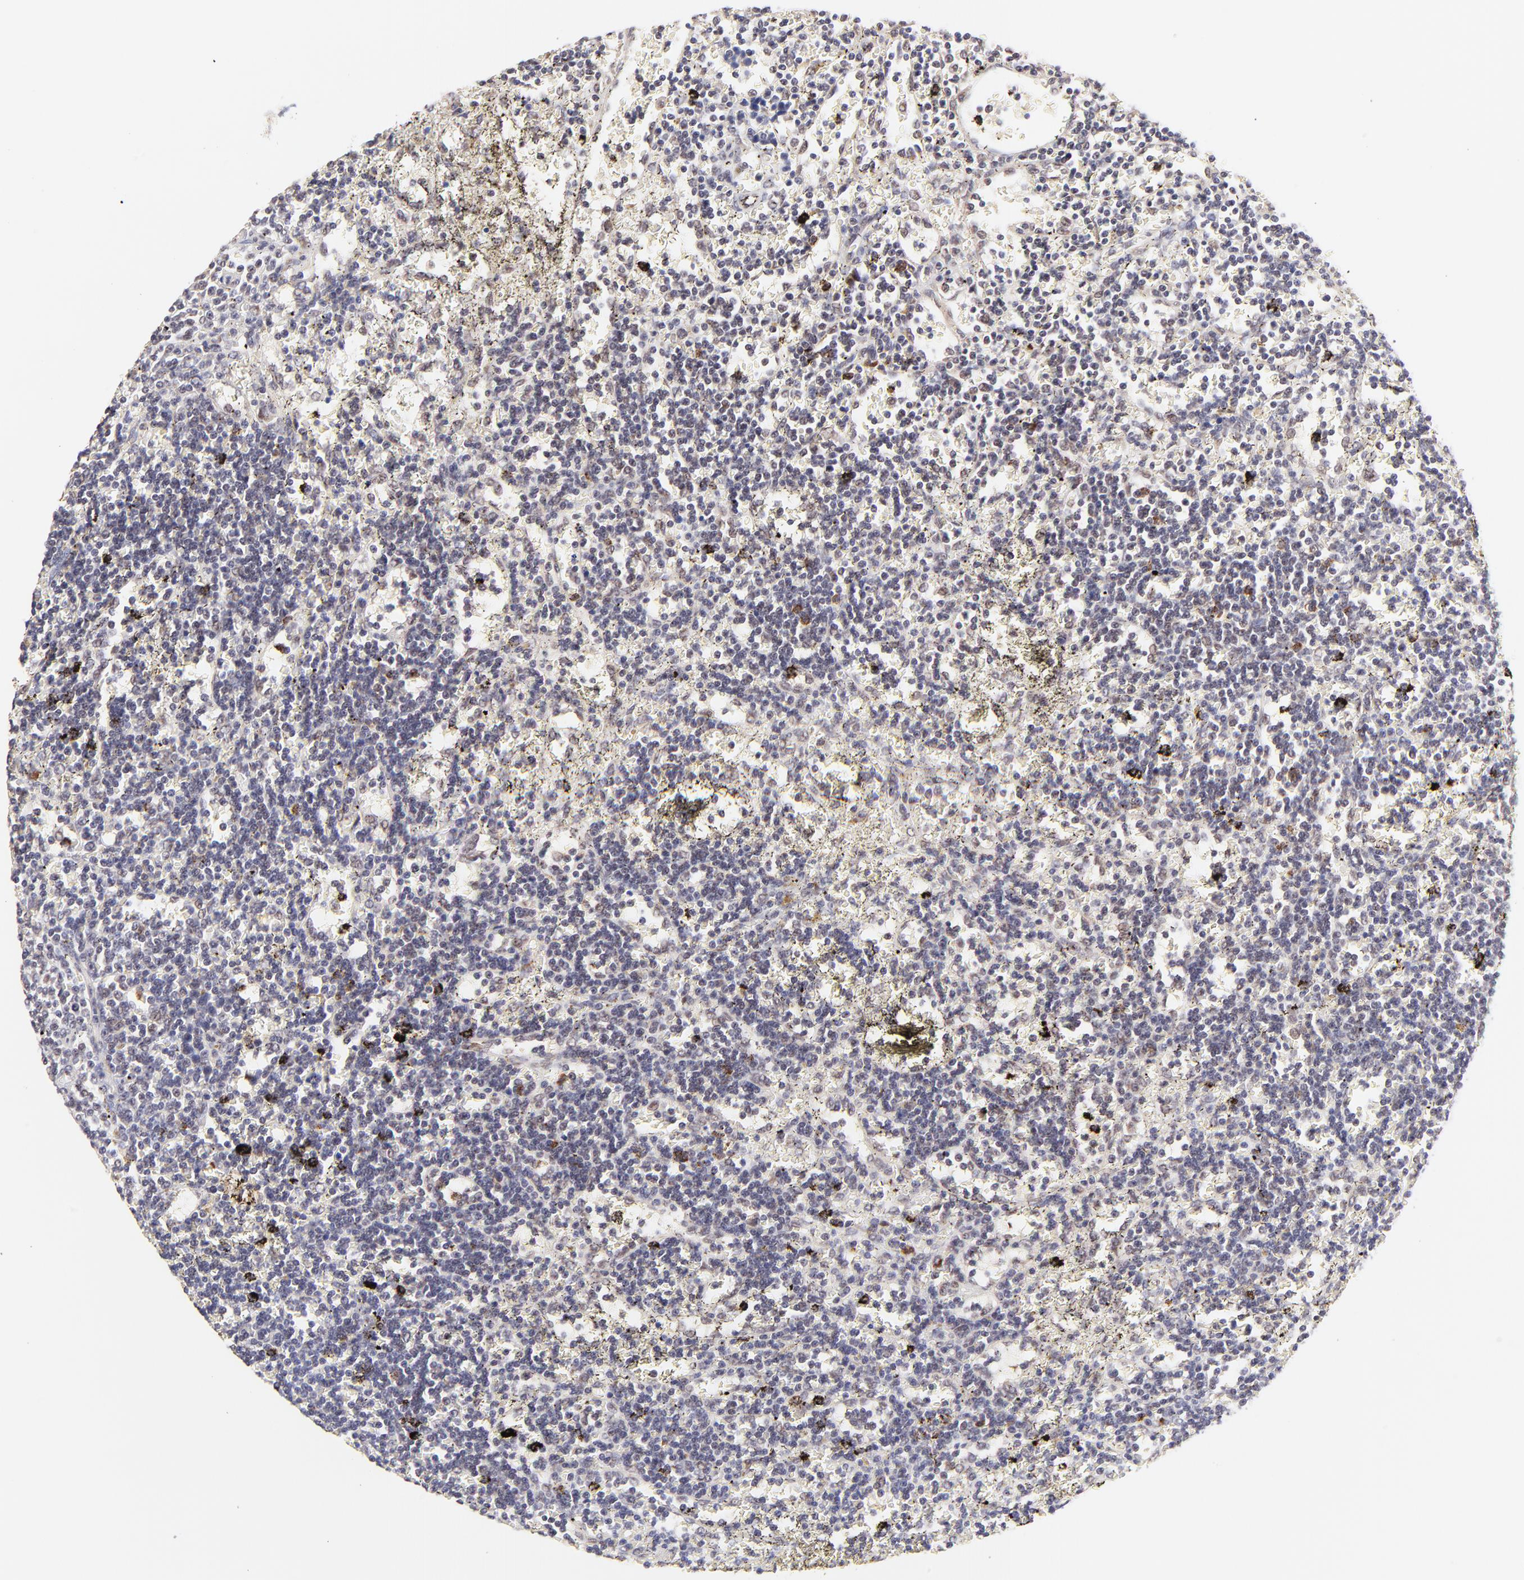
{"staining": {"intensity": "moderate", "quantity": "<25%", "location": "cytoplasmic/membranous"}, "tissue": "lymphoma", "cell_type": "Tumor cells", "image_type": "cancer", "snomed": [{"axis": "morphology", "description": "Malignant lymphoma, non-Hodgkin's type, Low grade"}, {"axis": "topography", "description": "Spleen"}], "caption": "Protein expression by IHC demonstrates moderate cytoplasmic/membranous staining in about <25% of tumor cells in low-grade malignant lymphoma, non-Hodgkin's type.", "gene": "MED12", "patient": {"sex": "male", "age": 60}}